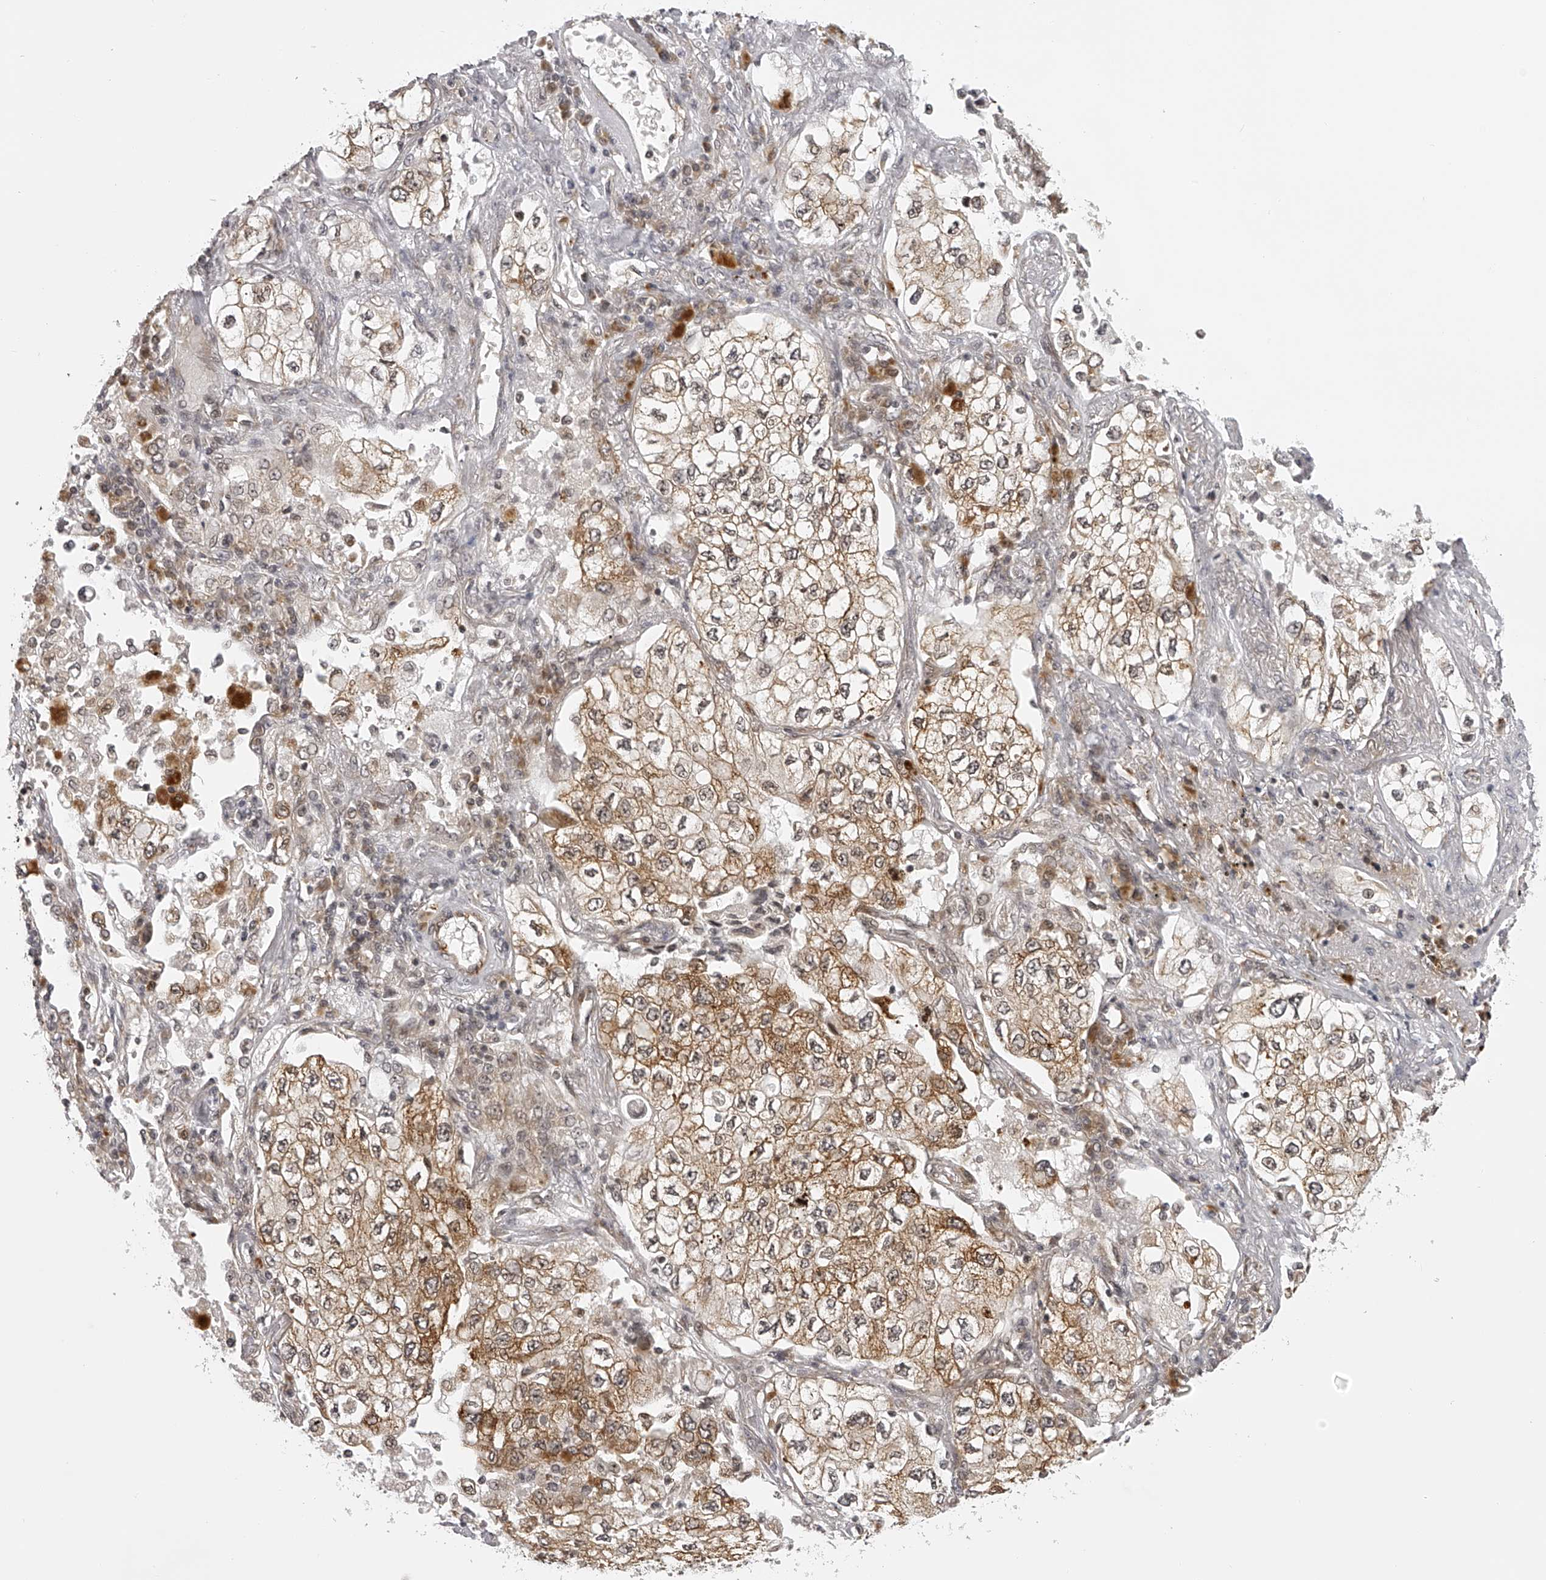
{"staining": {"intensity": "moderate", "quantity": ">75%", "location": "cytoplasmic/membranous"}, "tissue": "lung cancer", "cell_type": "Tumor cells", "image_type": "cancer", "snomed": [{"axis": "morphology", "description": "Adenocarcinoma, NOS"}, {"axis": "topography", "description": "Lung"}], "caption": "Protein analysis of lung cancer (adenocarcinoma) tissue displays moderate cytoplasmic/membranous expression in about >75% of tumor cells.", "gene": "ODF2L", "patient": {"sex": "male", "age": 63}}